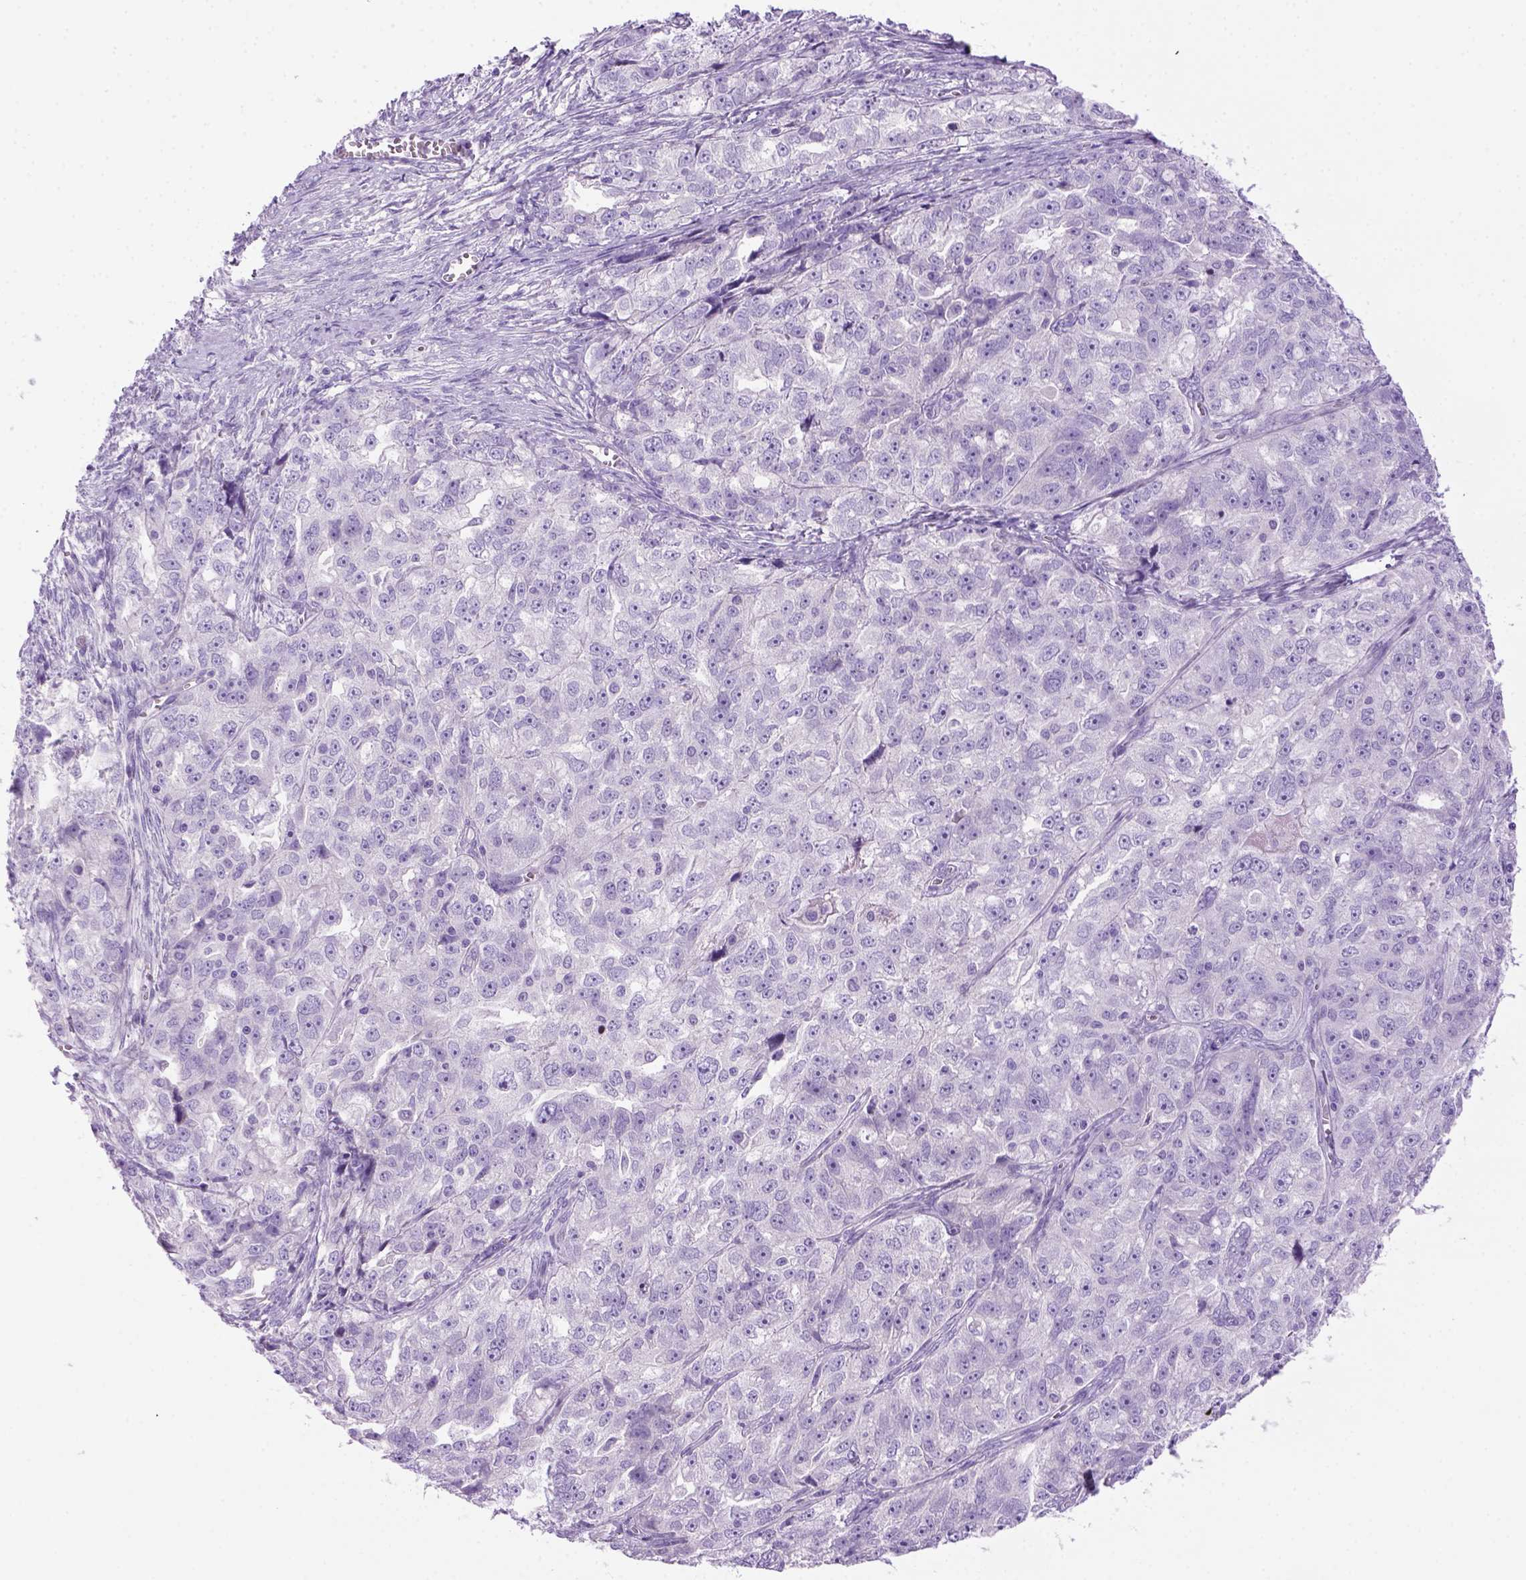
{"staining": {"intensity": "negative", "quantity": "none", "location": "none"}, "tissue": "ovarian cancer", "cell_type": "Tumor cells", "image_type": "cancer", "snomed": [{"axis": "morphology", "description": "Cystadenocarcinoma, serous, NOS"}, {"axis": "topography", "description": "Ovary"}], "caption": "Tumor cells are negative for brown protein staining in ovarian cancer (serous cystadenocarcinoma).", "gene": "DNAH11", "patient": {"sex": "female", "age": 51}}